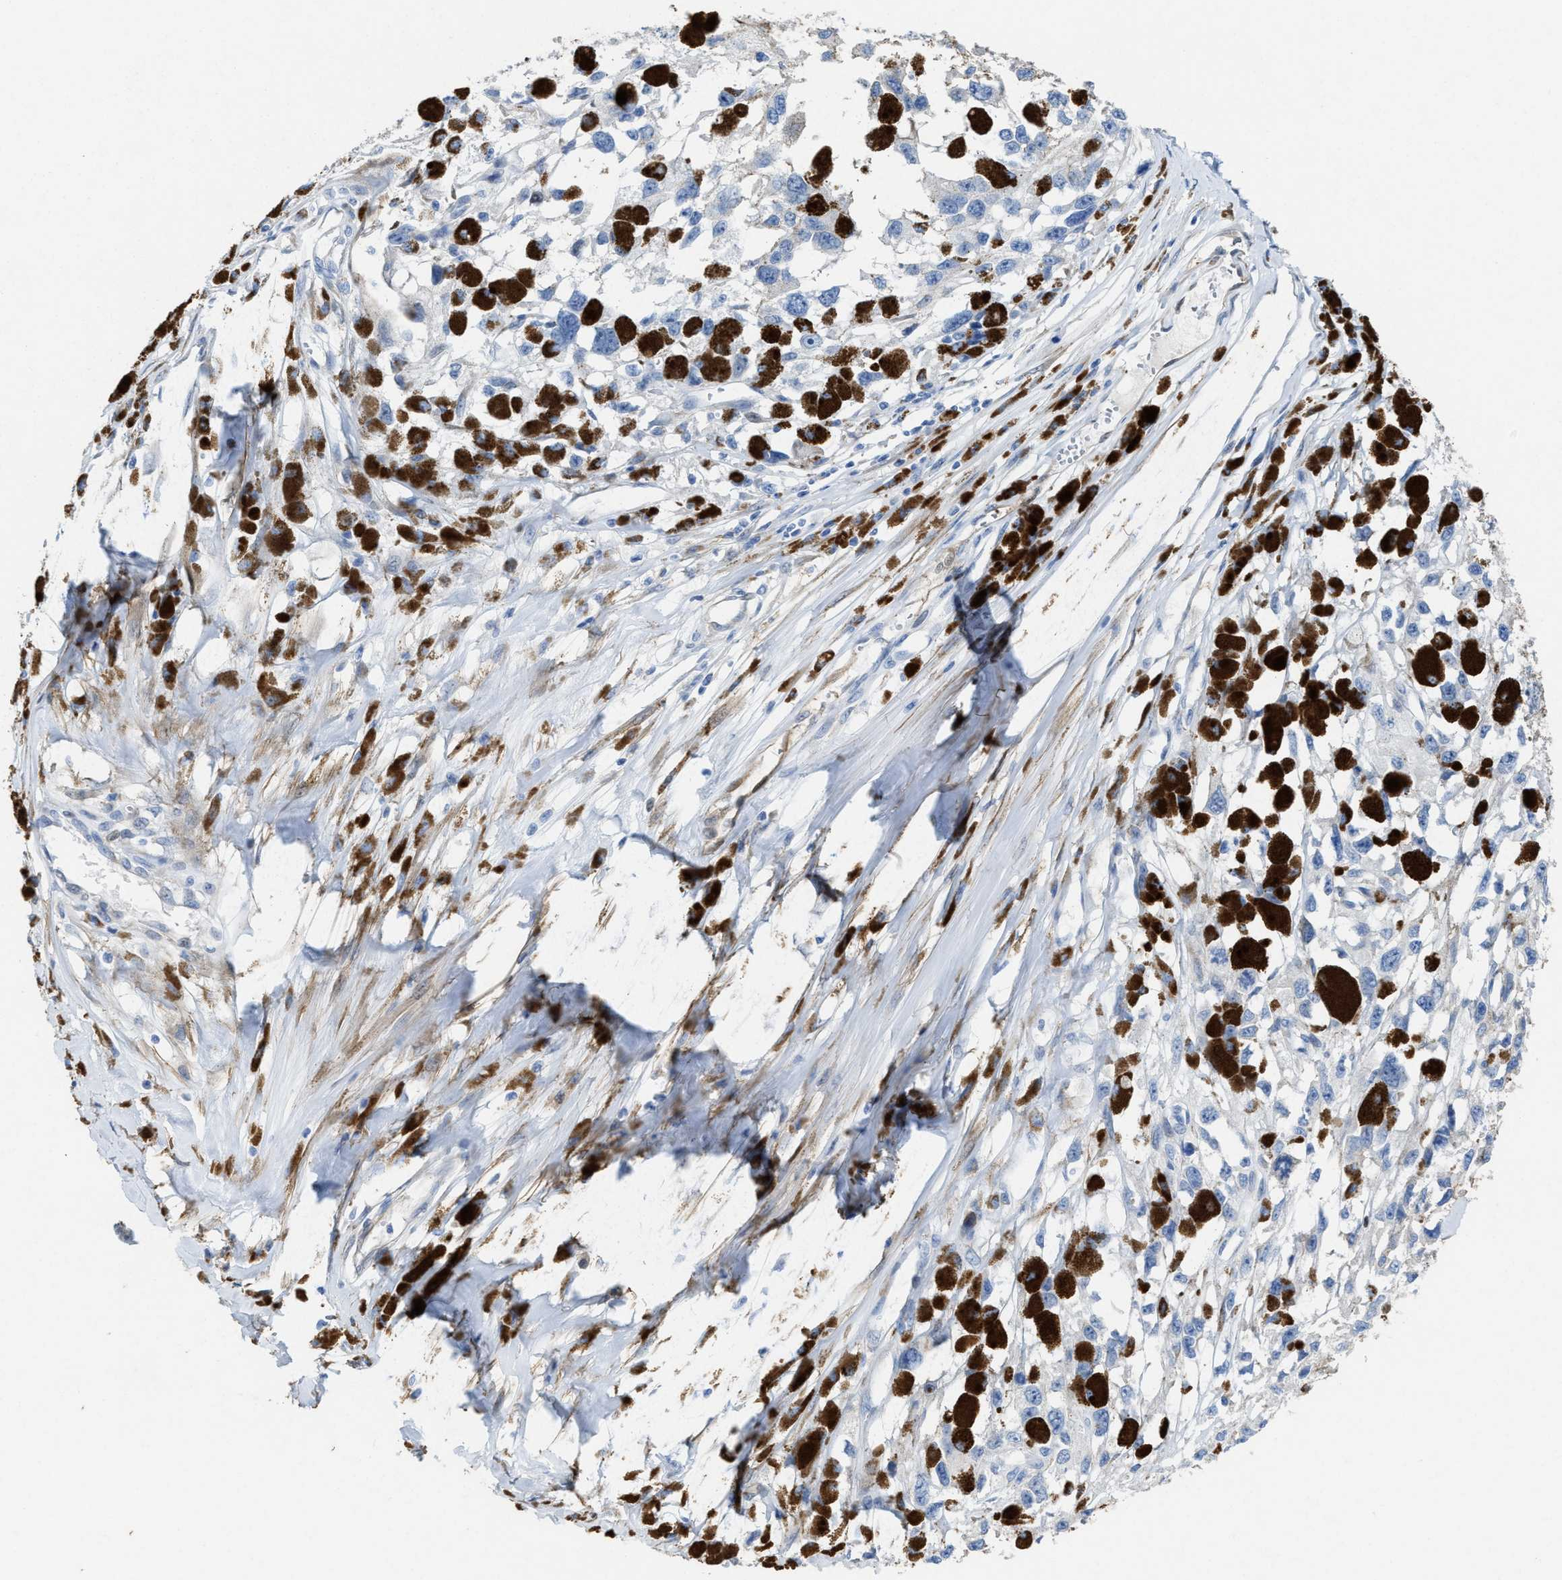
{"staining": {"intensity": "negative", "quantity": "none", "location": "none"}, "tissue": "melanoma", "cell_type": "Tumor cells", "image_type": "cancer", "snomed": [{"axis": "morphology", "description": "Malignant melanoma, Metastatic site"}, {"axis": "topography", "description": "Lymph node"}], "caption": "Malignant melanoma (metastatic site) stained for a protein using immunohistochemistry (IHC) reveals no staining tumor cells.", "gene": "ASS1", "patient": {"sex": "male", "age": 59}}